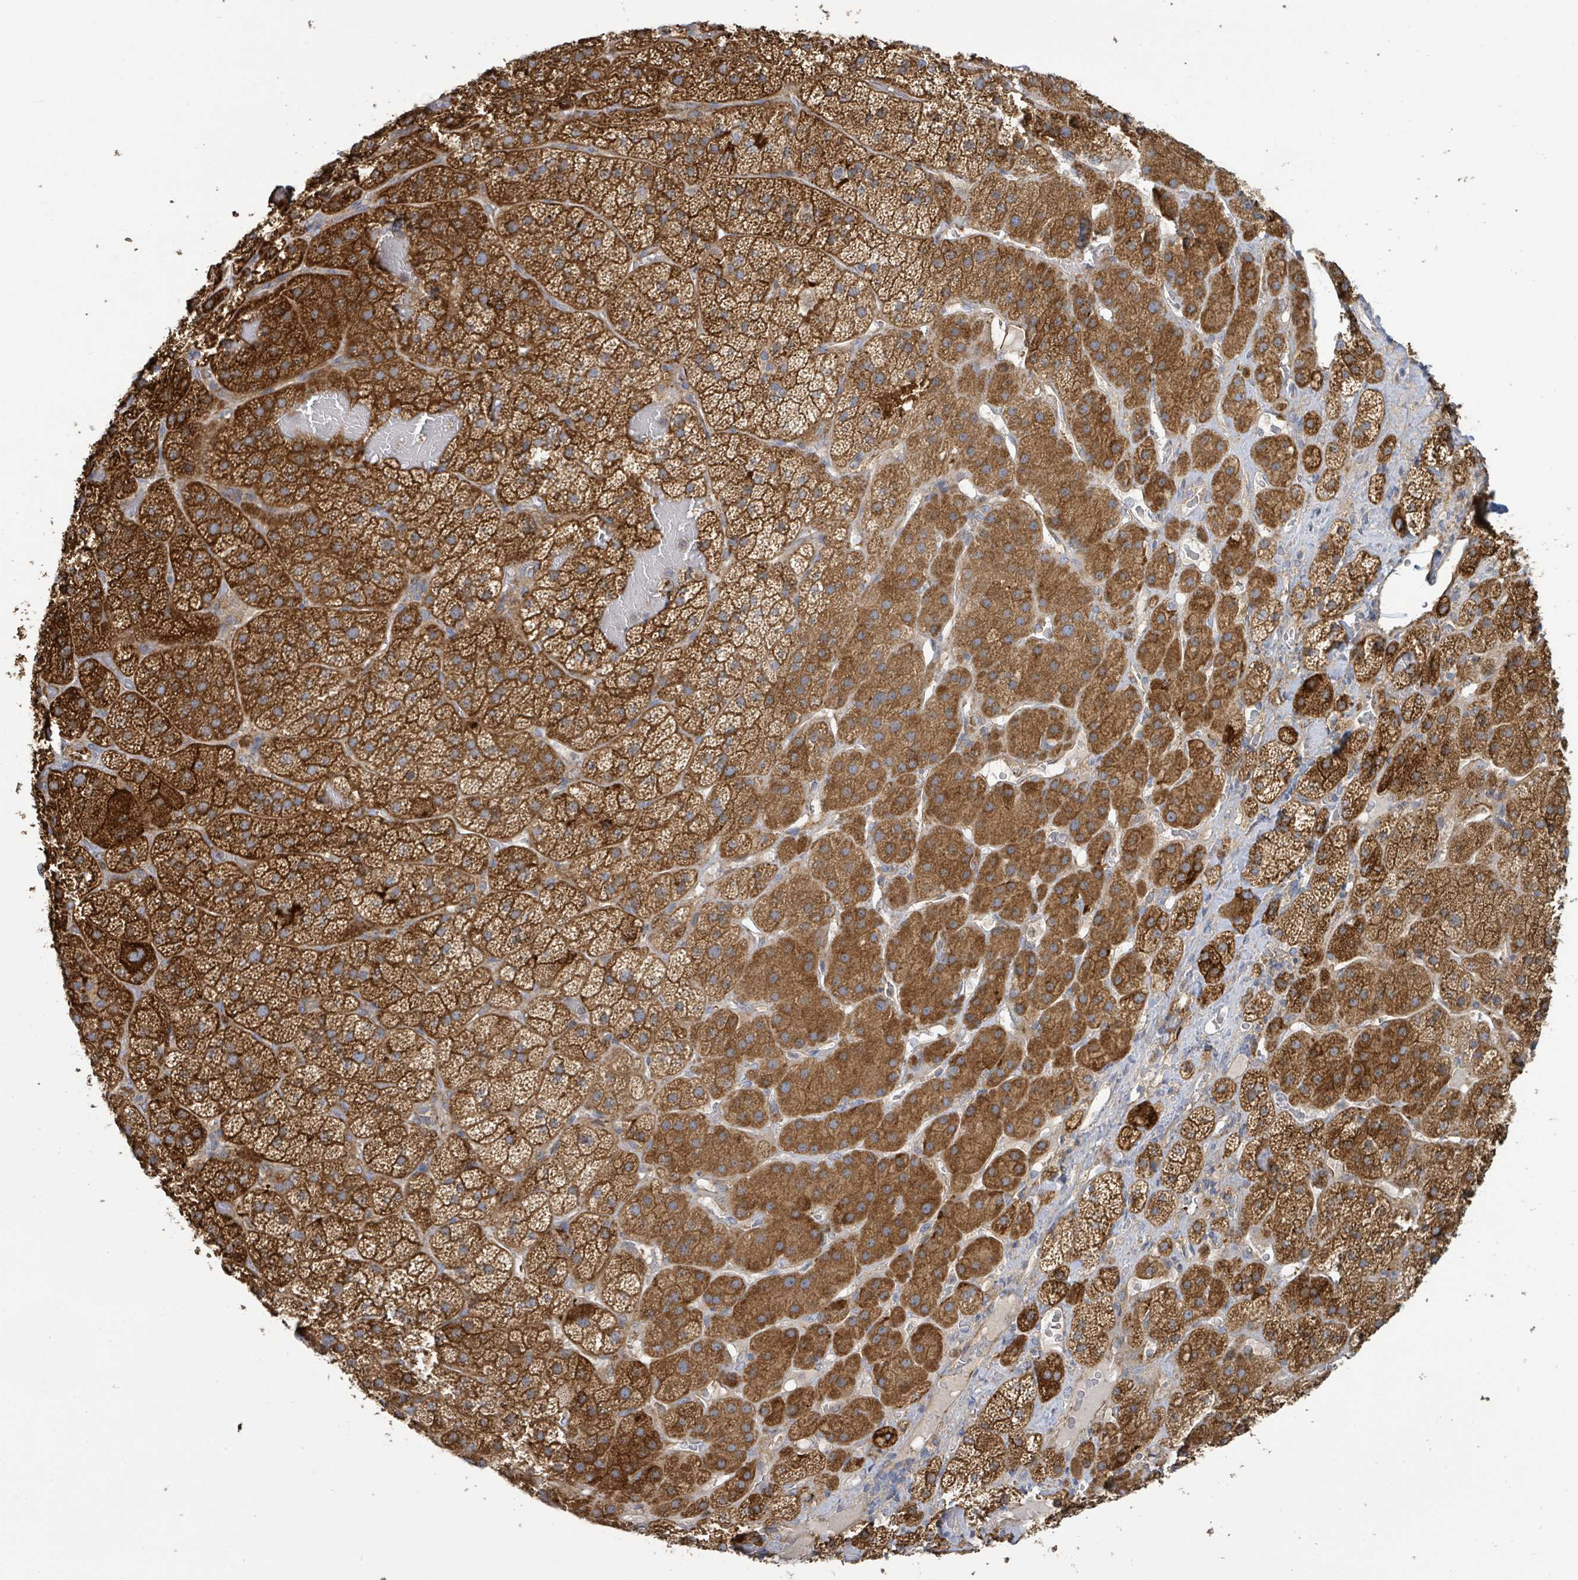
{"staining": {"intensity": "strong", "quantity": ">75%", "location": "cytoplasmic/membranous"}, "tissue": "adrenal gland", "cell_type": "Glandular cells", "image_type": "normal", "snomed": [{"axis": "morphology", "description": "Normal tissue, NOS"}, {"axis": "topography", "description": "Adrenal gland"}], "caption": "DAB (3,3'-diaminobenzidine) immunohistochemical staining of normal human adrenal gland shows strong cytoplasmic/membranous protein expression in about >75% of glandular cells. (Stains: DAB in brown, nuclei in blue, Microscopy: brightfield microscopy at high magnification).", "gene": "EGFL7", "patient": {"sex": "male", "age": 57}}